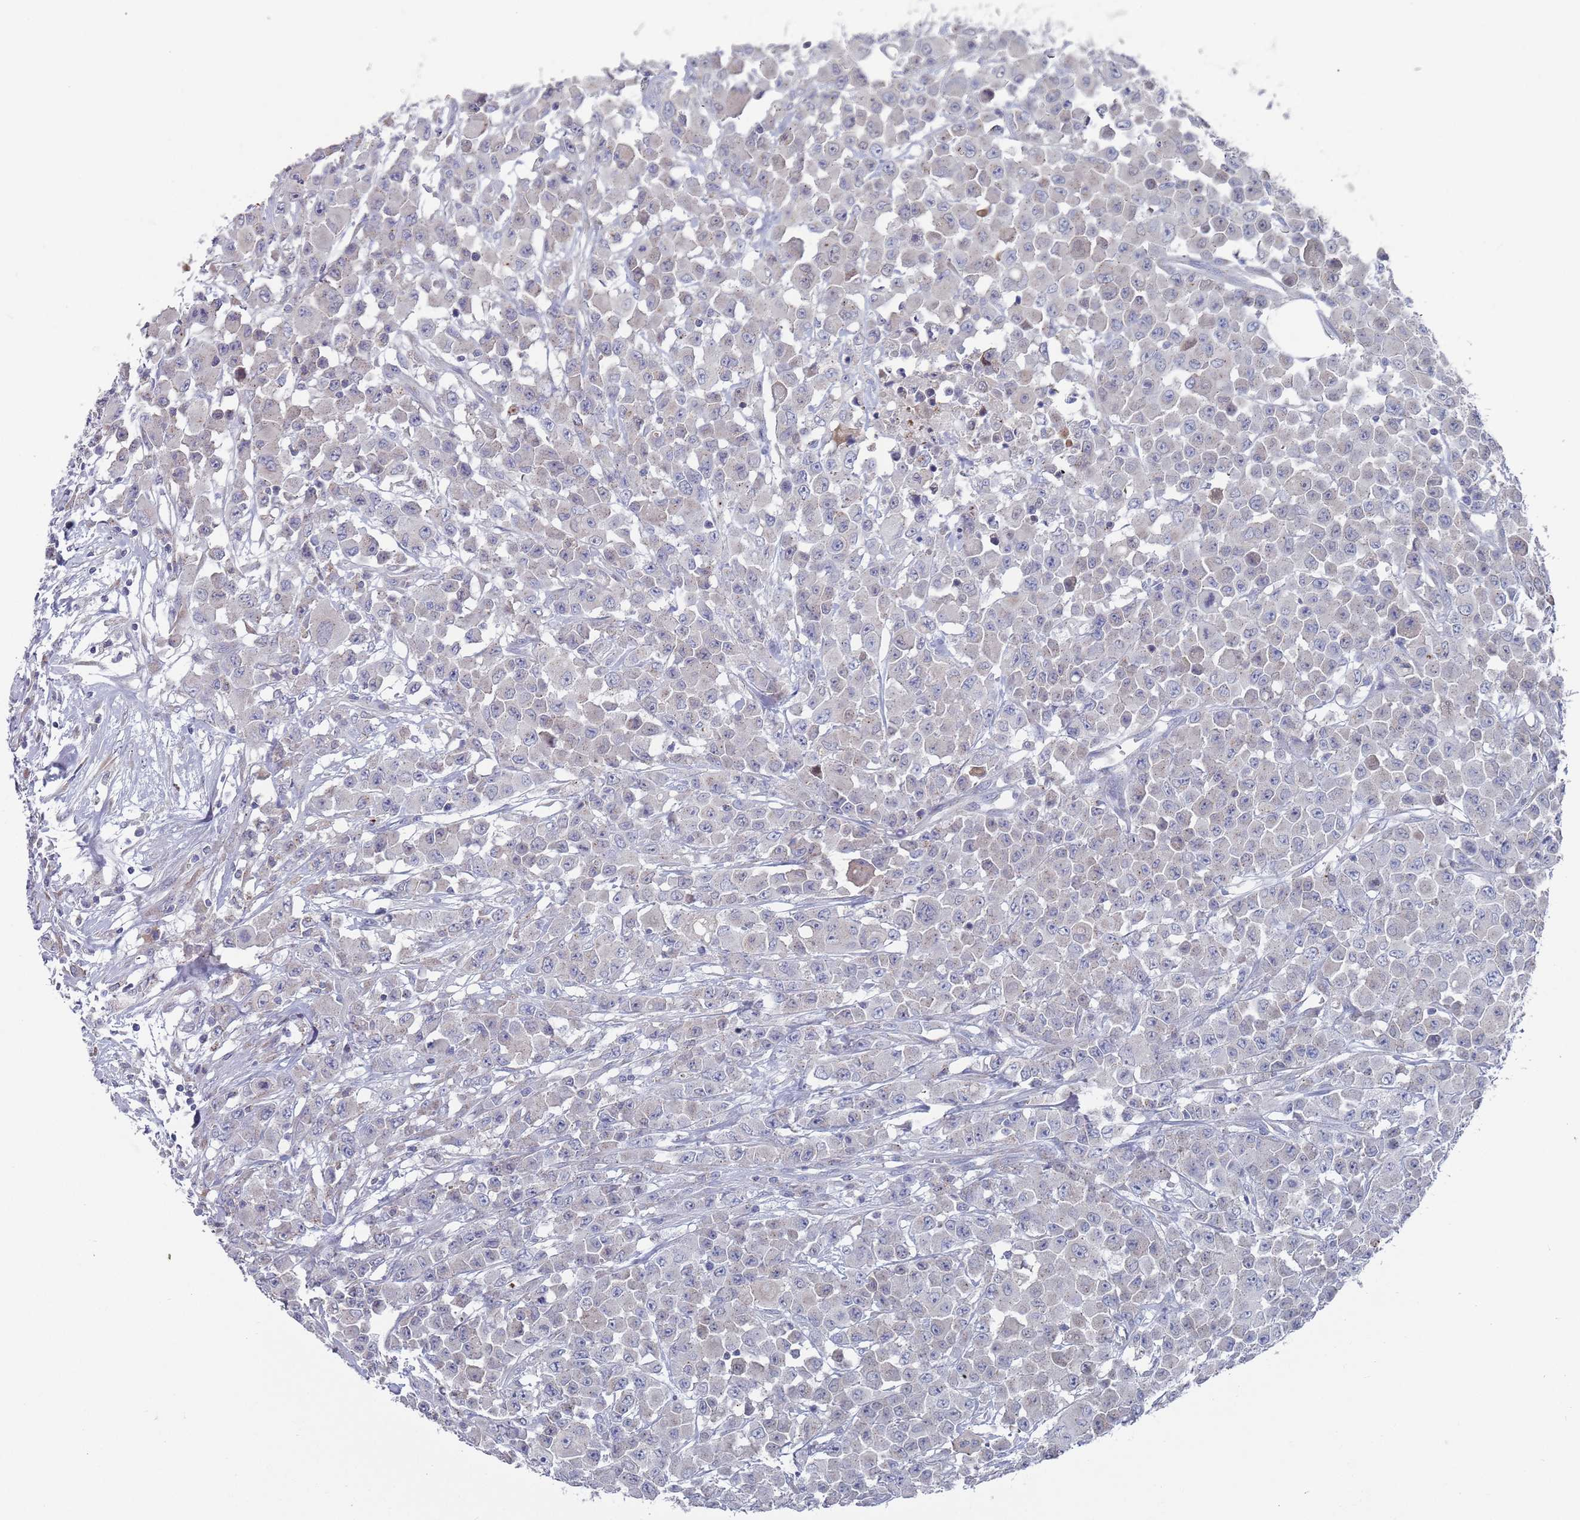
{"staining": {"intensity": "negative", "quantity": "none", "location": "none"}, "tissue": "colorectal cancer", "cell_type": "Tumor cells", "image_type": "cancer", "snomed": [{"axis": "morphology", "description": "Adenocarcinoma, NOS"}, {"axis": "topography", "description": "Colon"}], "caption": "Immunohistochemical staining of adenocarcinoma (colorectal) reveals no significant staining in tumor cells.", "gene": "MAT1A", "patient": {"sex": "male", "age": 51}}